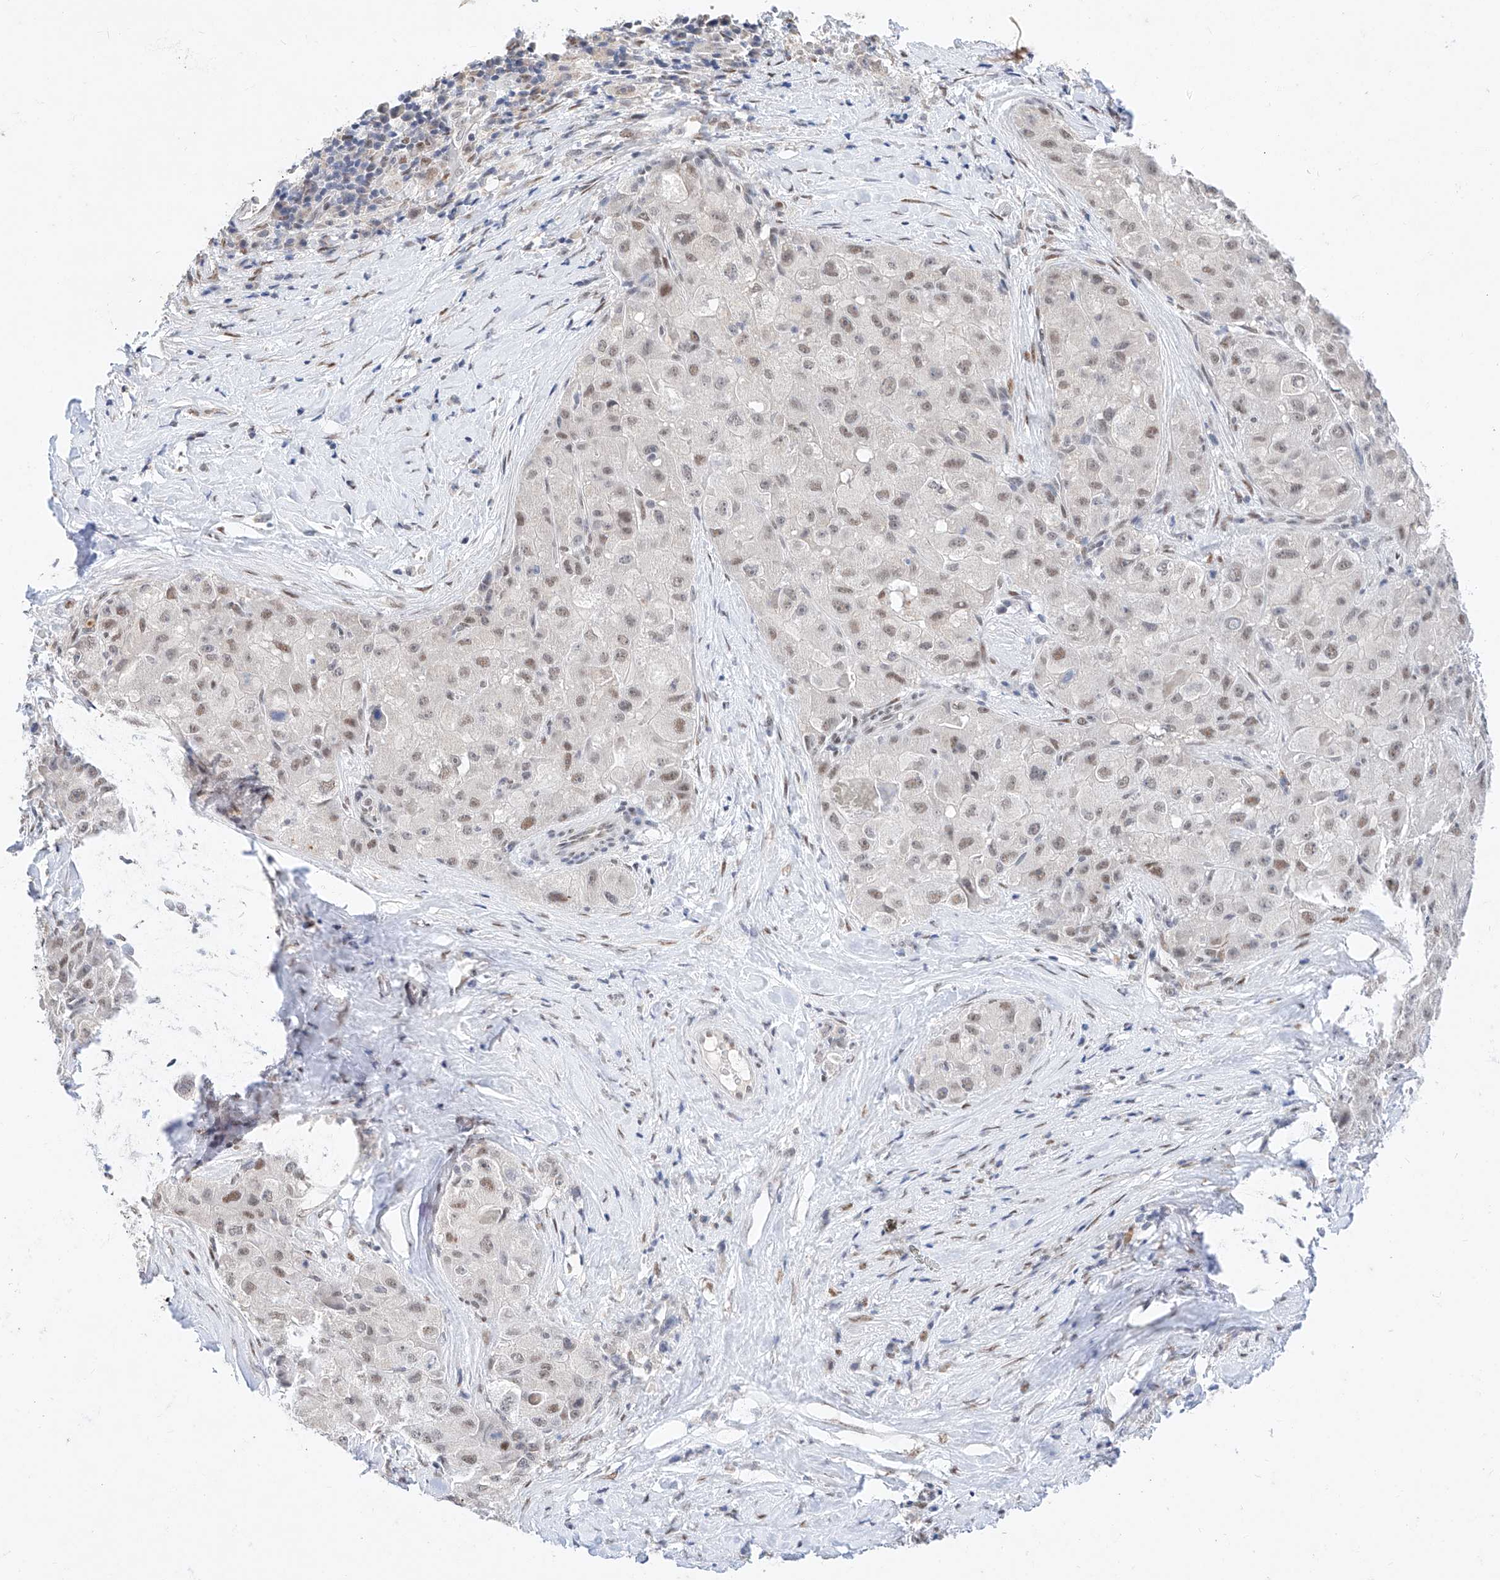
{"staining": {"intensity": "moderate", "quantity": "25%-75%", "location": "nuclear"}, "tissue": "liver cancer", "cell_type": "Tumor cells", "image_type": "cancer", "snomed": [{"axis": "morphology", "description": "Carcinoma, Hepatocellular, NOS"}, {"axis": "topography", "description": "Liver"}], "caption": "Human hepatocellular carcinoma (liver) stained with a protein marker displays moderate staining in tumor cells.", "gene": "KCNJ1", "patient": {"sex": "male", "age": 80}}